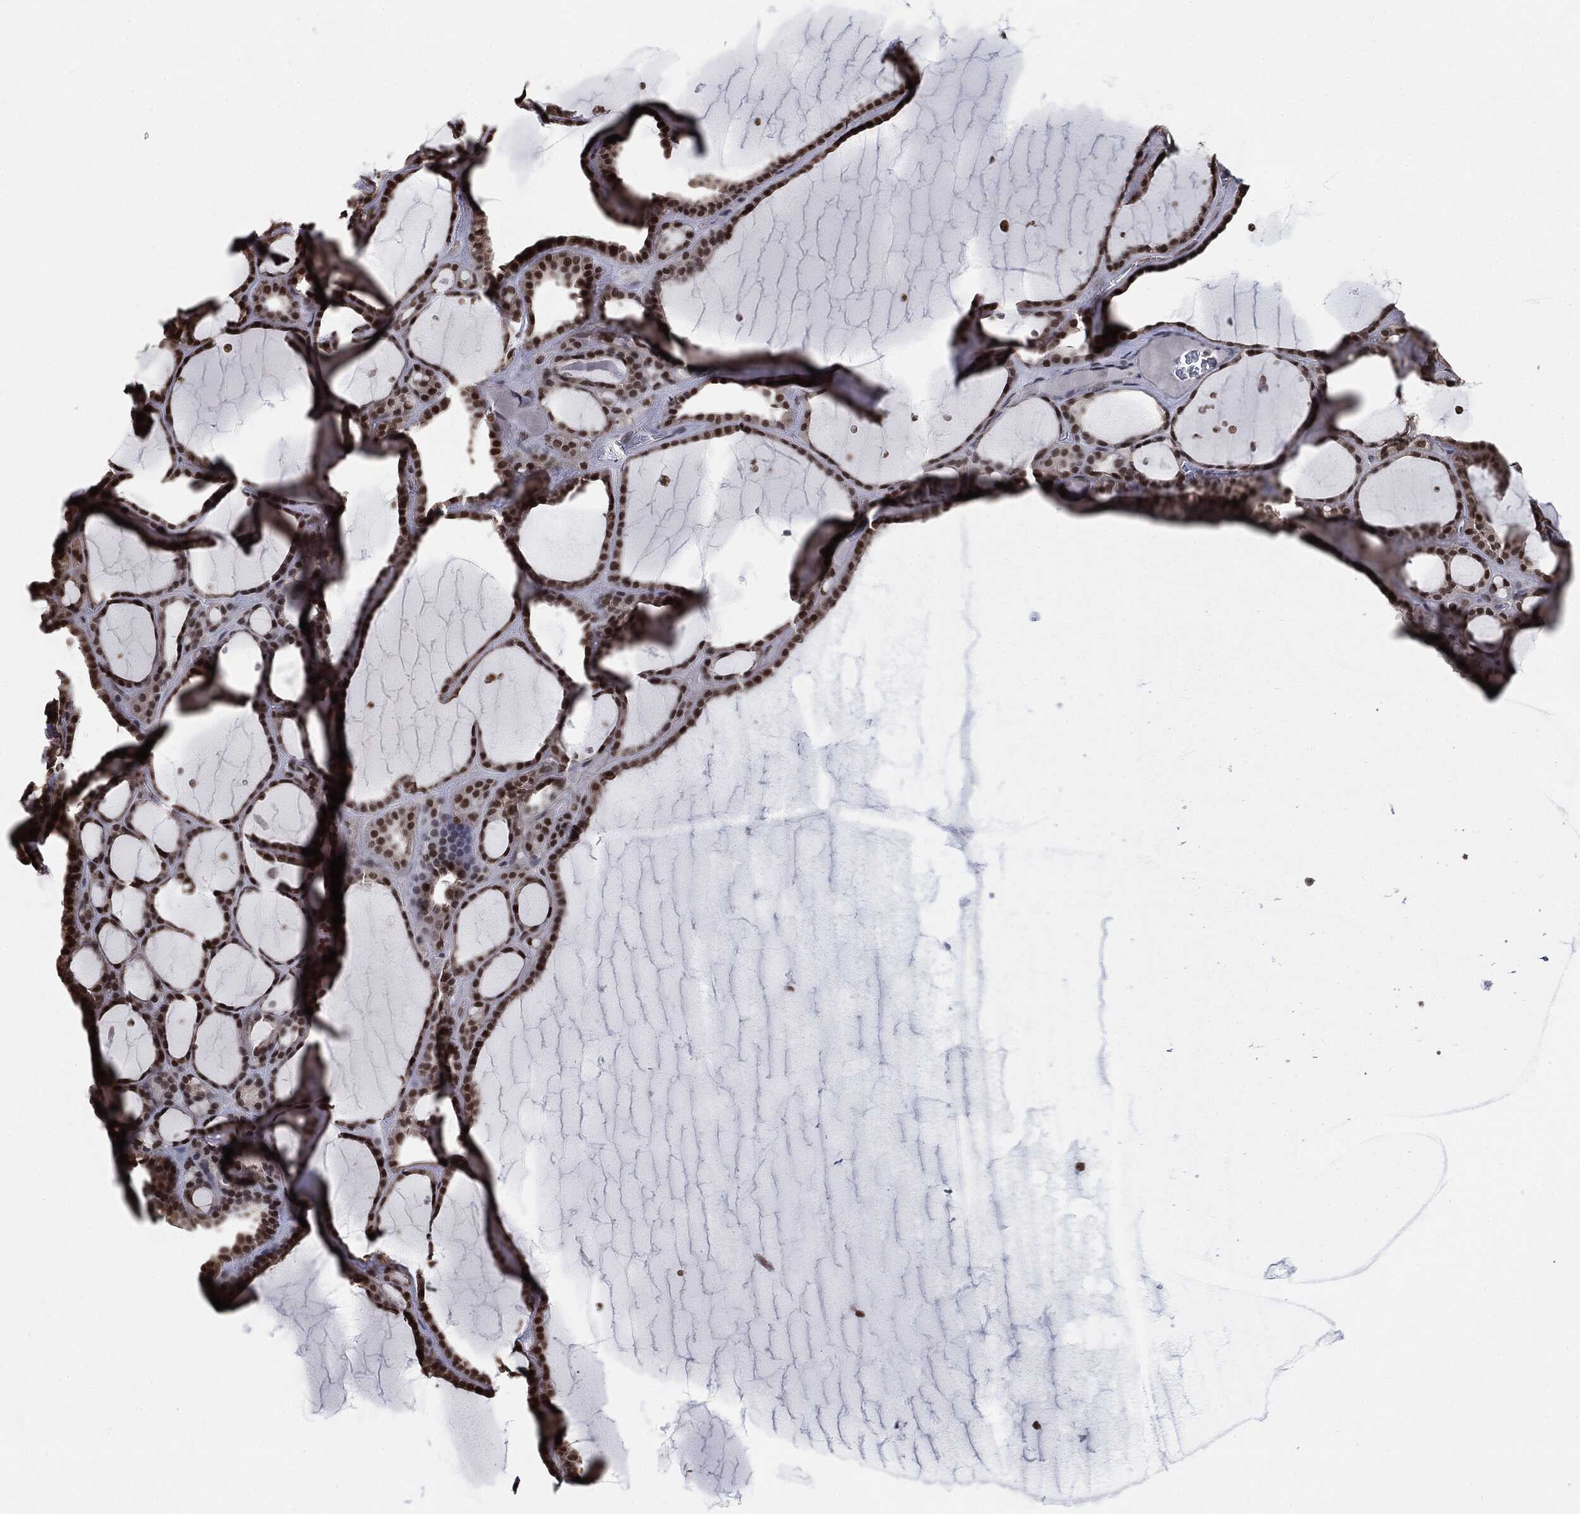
{"staining": {"intensity": "strong", "quantity": ">75%", "location": "nuclear"}, "tissue": "thyroid gland", "cell_type": "Glandular cells", "image_type": "normal", "snomed": [{"axis": "morphology", "description": "Normal tissue, NOS"}, {"axis": "topography", "description": "Thyroid gland"}], "caption": "The histopathology image demonstrates staining of normal thyroid gland, revealing strong nuclear protein staining (brown color) within glandular cells.", "gene": "SHLD2", "patient": {"sex": "male", "age": 63}}